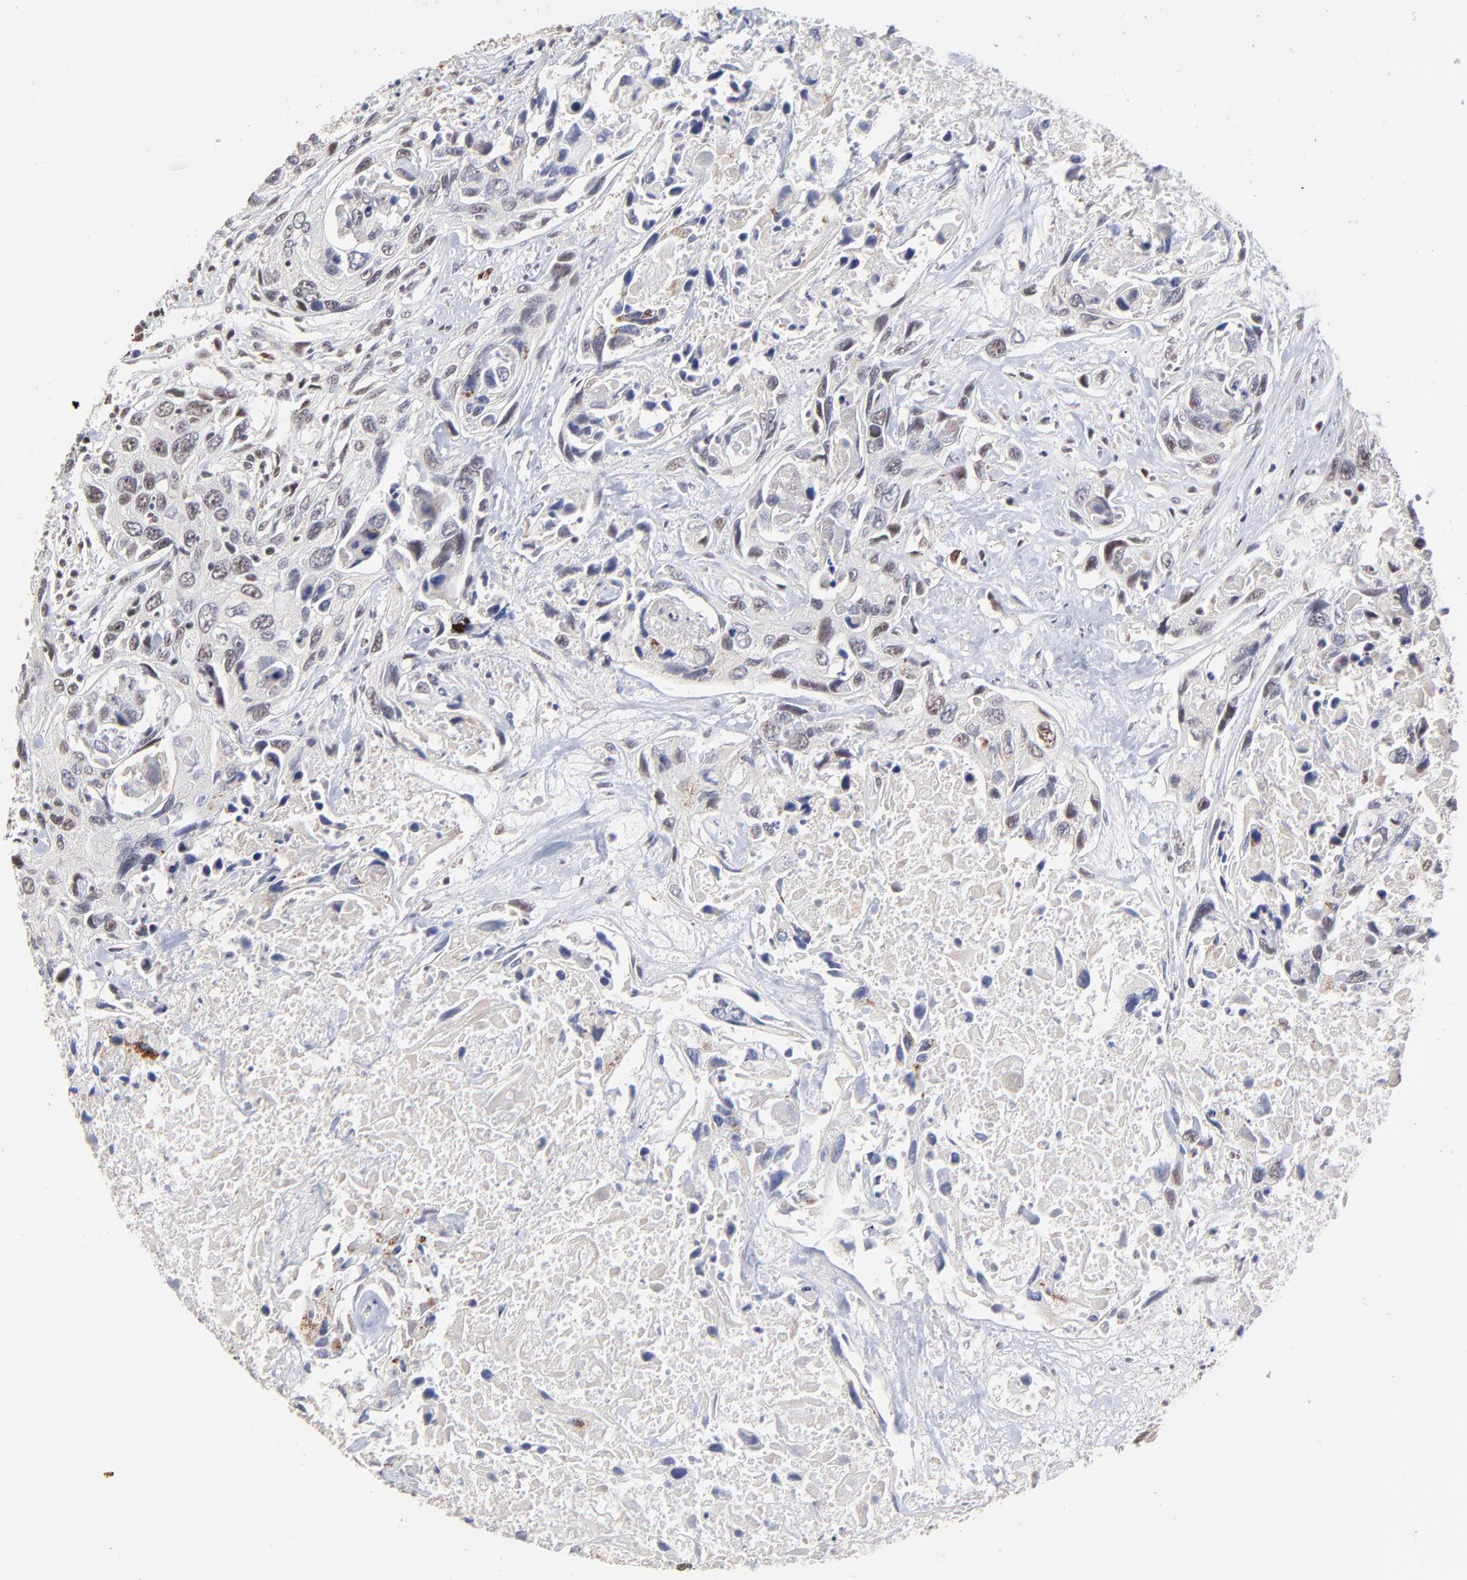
{"staining": {"intensity": "moderate", "quantity": "25%-75%", "location": "nuclear"}, "tissue": "urothelial cancer", "cell_type": "Tumor cells", "image_type": "cancer", "snomed": [{"axis": "morphology", "description": "Urothelial carcinoma, High grade"}, {"axis": "topography", "description": "Urinary bladder"}], "caption": "Urothelial cancer was stained to show a protein in brown. There is medium levels of moderate nuclear expression in about 25%-75% of tumor cells.", "gene": "RBM22", "patient": {"sex": "male", "age": 71}}